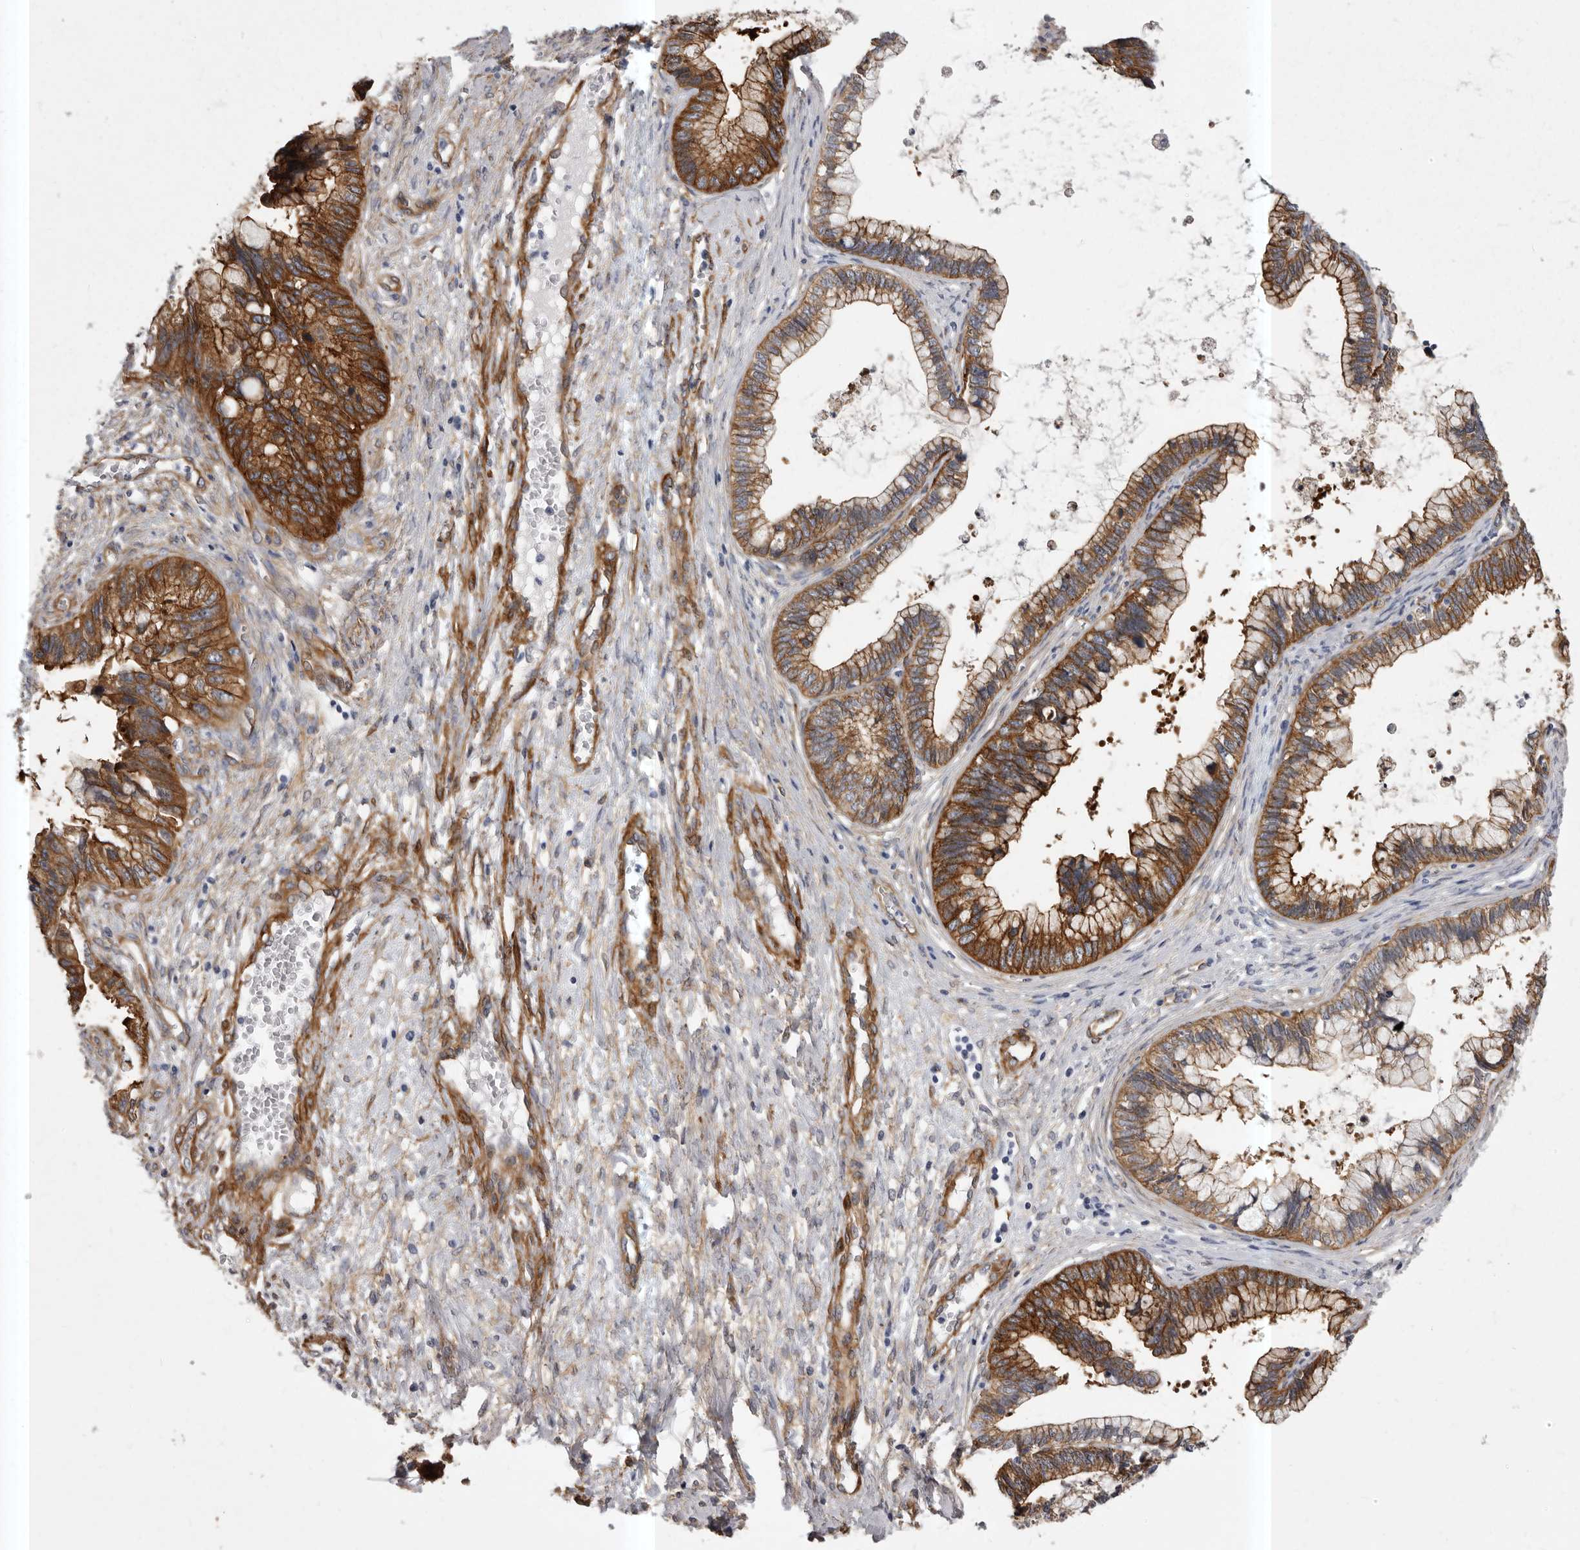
{"staining": {"intensity": "strong", "quantity": "25%-75%", "location": "cytoplasmic/membranous"}, "tissue": "cervical cancer", "cell_type": "Tumor cells", "image_type": "cancer", "snomed": [{"axis": "morphology", "description": "Adenocarcinoma, NOS"}, {"axis": "topography", "description": "Cervix"}], "caption": "This histopathology image demonstrates cervical cancer (adenocarcinoma) stained with immunohistochemistry to label a protein in brown. The cytoplasmic/membranous of tumor cells show strong positivity for the protein. Nuclei are counter-stained blue.", "gene": "ENAH", "patient": {"sex": "female", "age": 44}}